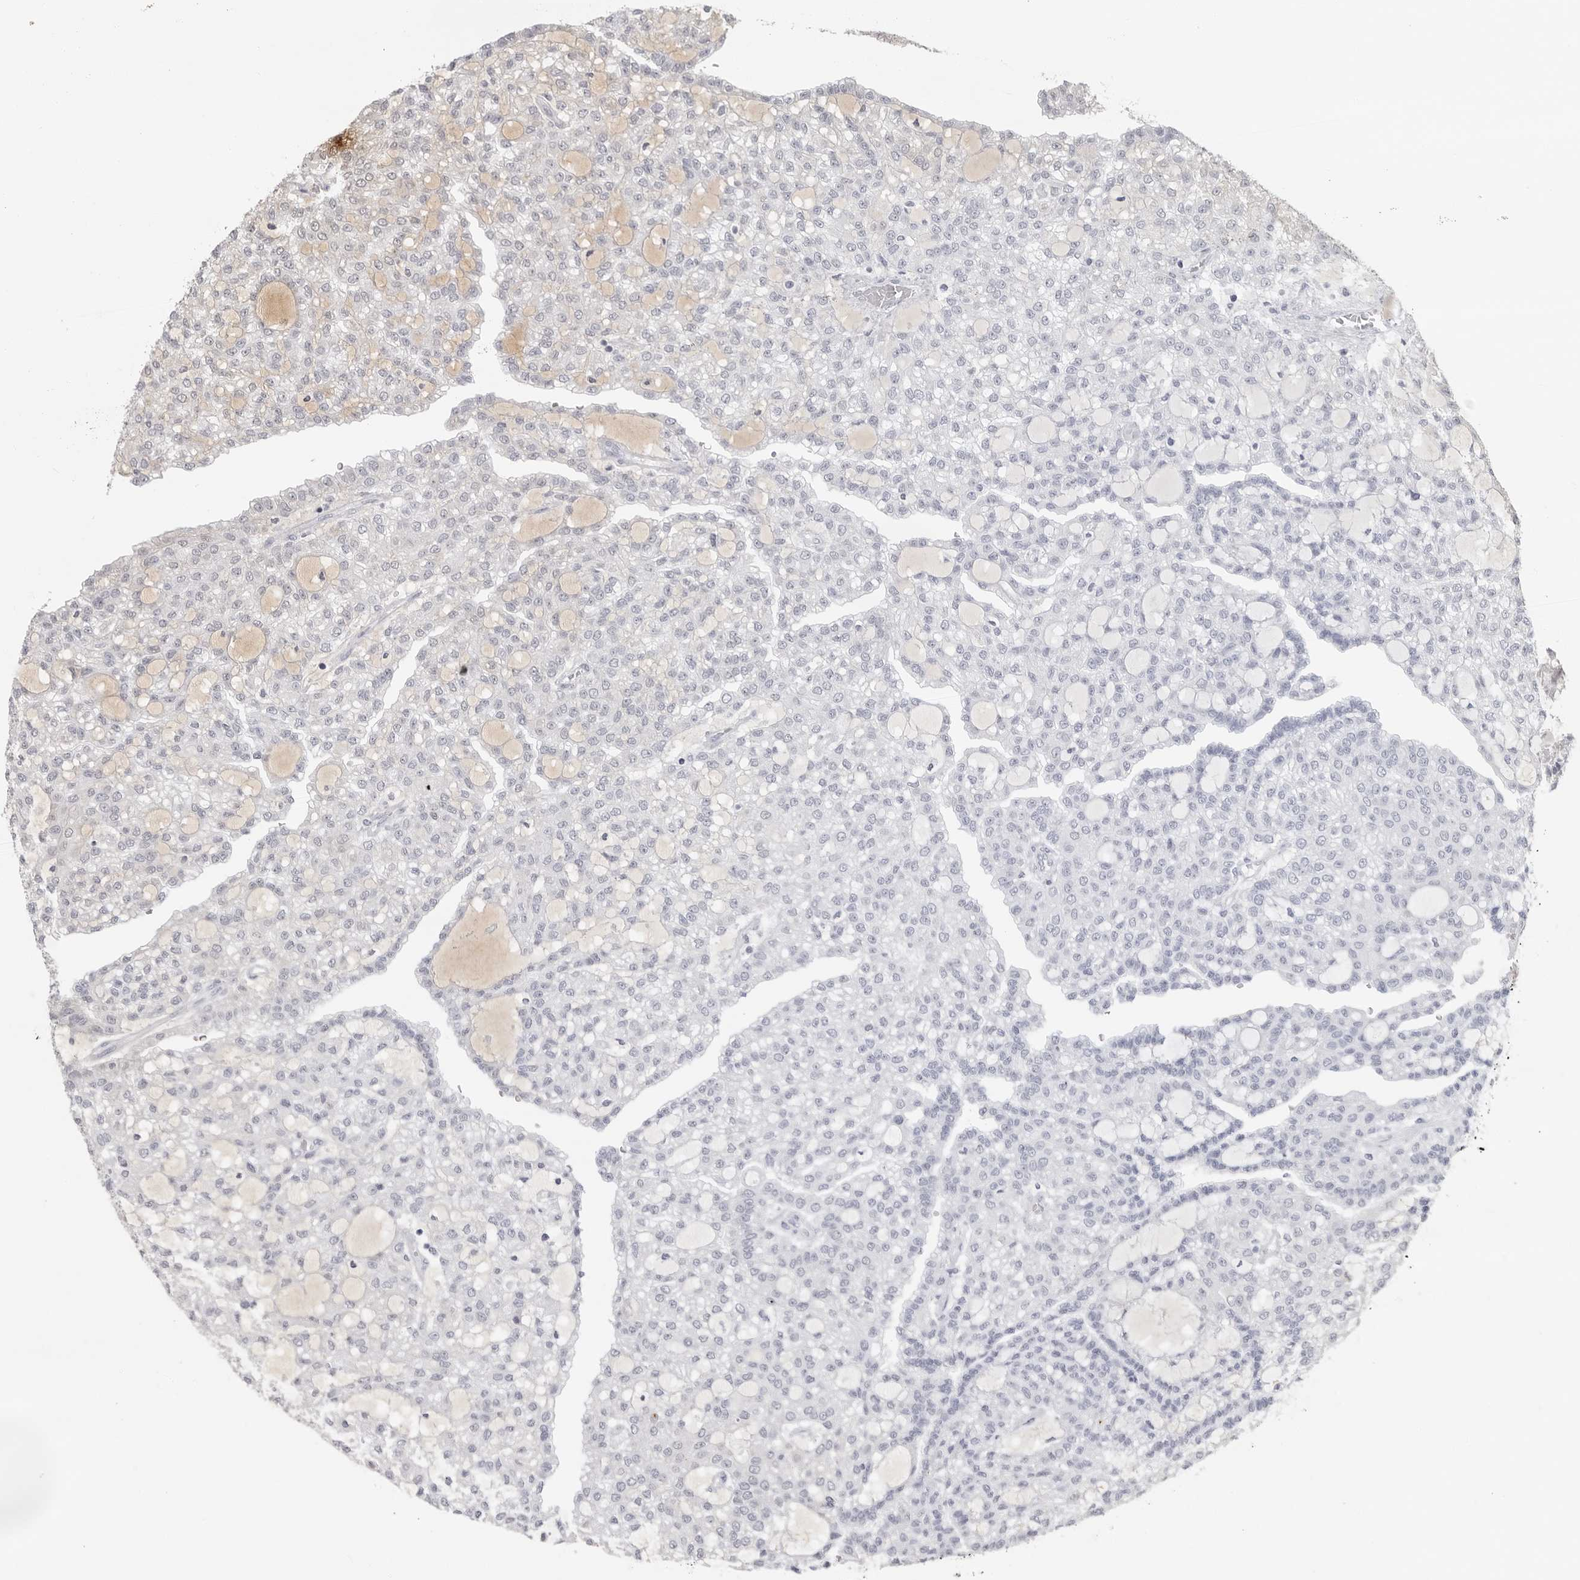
{"staining": {"intensity": "negative", "quantity": "none", "location": "none"}, "tissue": "renal cancer", "cell_type": "Tumor cells", "image_type": "cancer", "snomed": [{"axis": "morphology", "description": "Adenocarcinoma, NOS"}, {"axis": "topography", "description": "Kidney"}], "caption": "Immunohistochemical staining of renal cancer shows no significant staining in tumor cells.", "gene": "SERPINF2", "patient": {"sex": "male", "age": 63}}